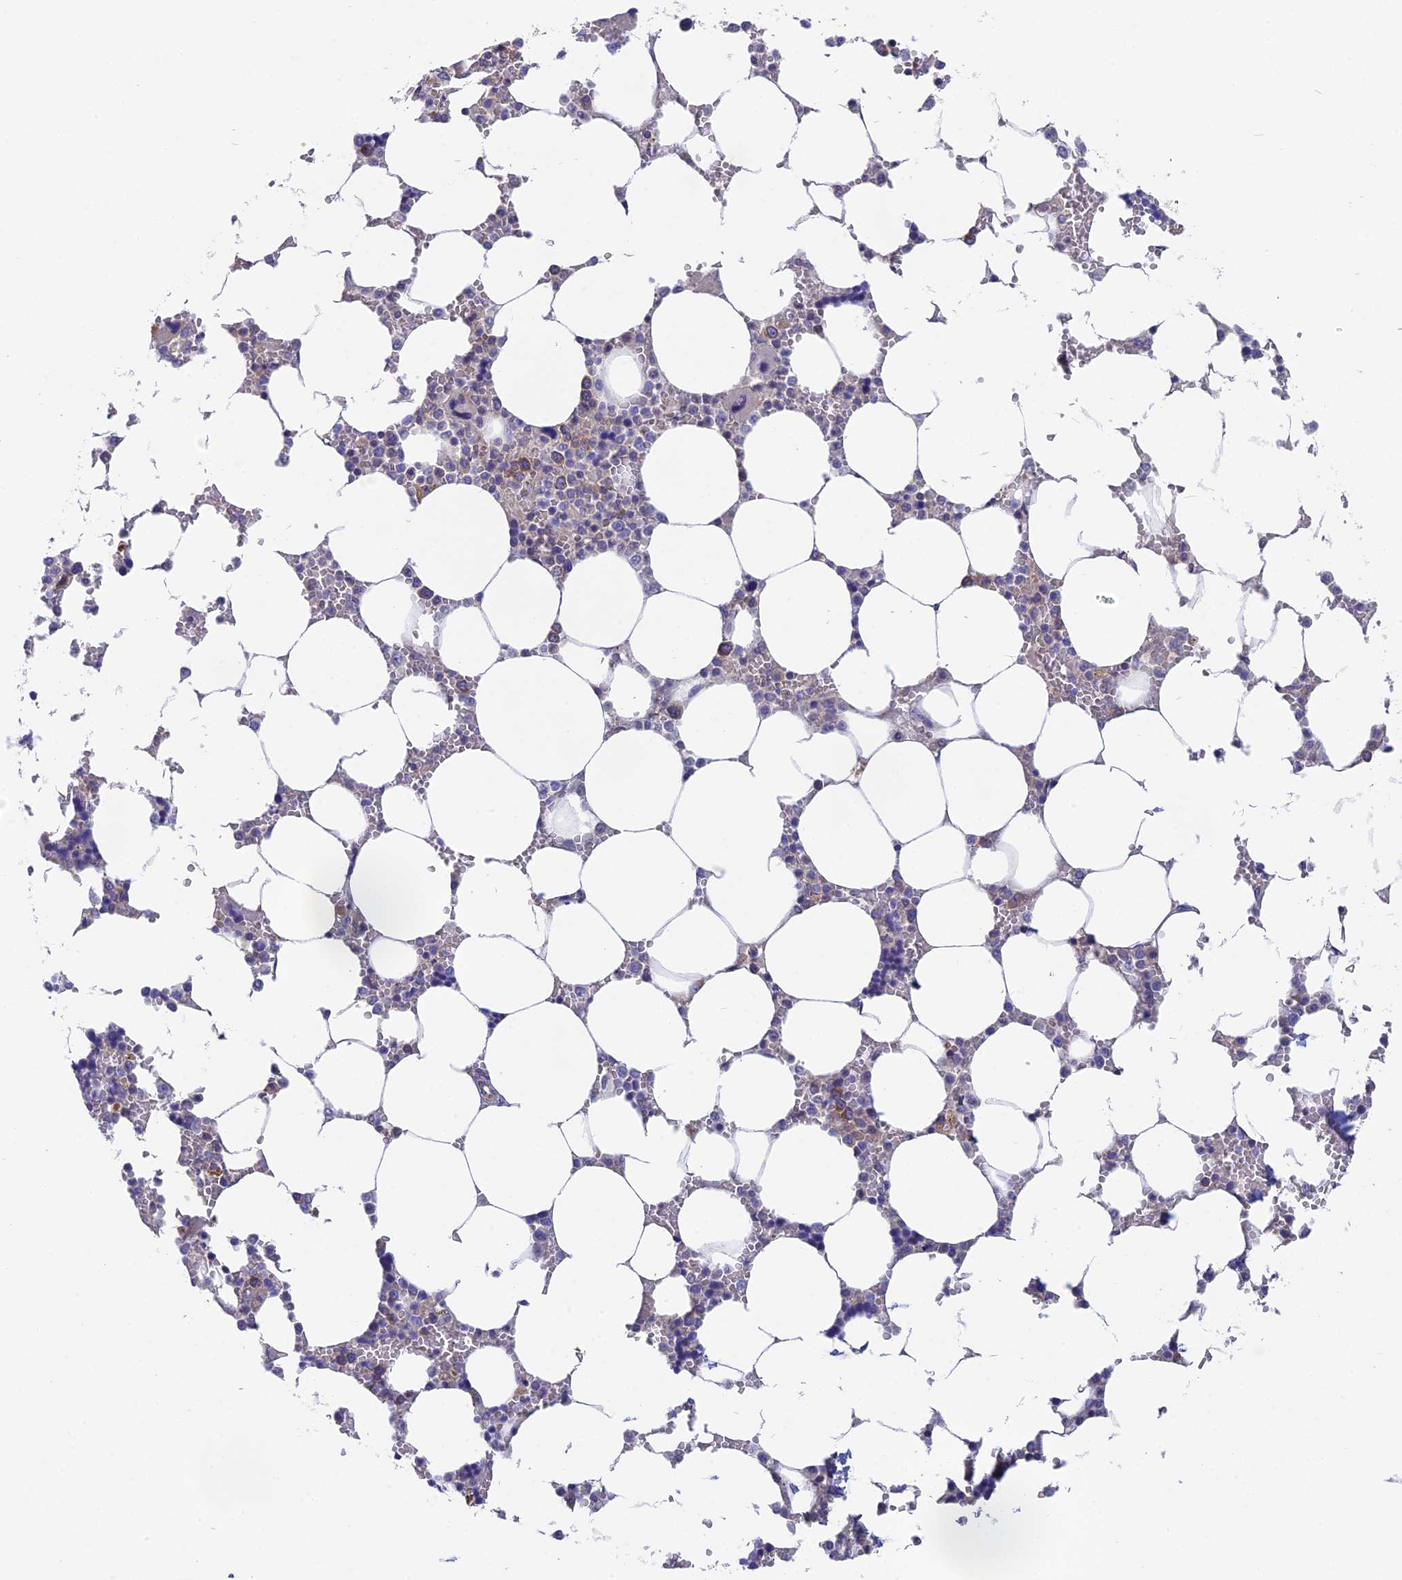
{"staining": {"intensity": "weak", "quantity": "<25%", "location": "cytoplasmic/membranous"}, "tissue": "bone marrow", "cell_type": "Hematopoietic cells", "image_type": "normal", "snomed": [{"axis": "morphology", "description": "Normal tissue, NOS"}, {"axis": "topography", "description": "Bone marrow"}], "caption": "Hematopoietic cells are negative for brown protein staining in normal bone marrow. (Immunohistochemistry (ihc), brightfield microscopy, high magnification).", "gene": "TENT4B", "patient": {"sex": "male", "age": 64}}